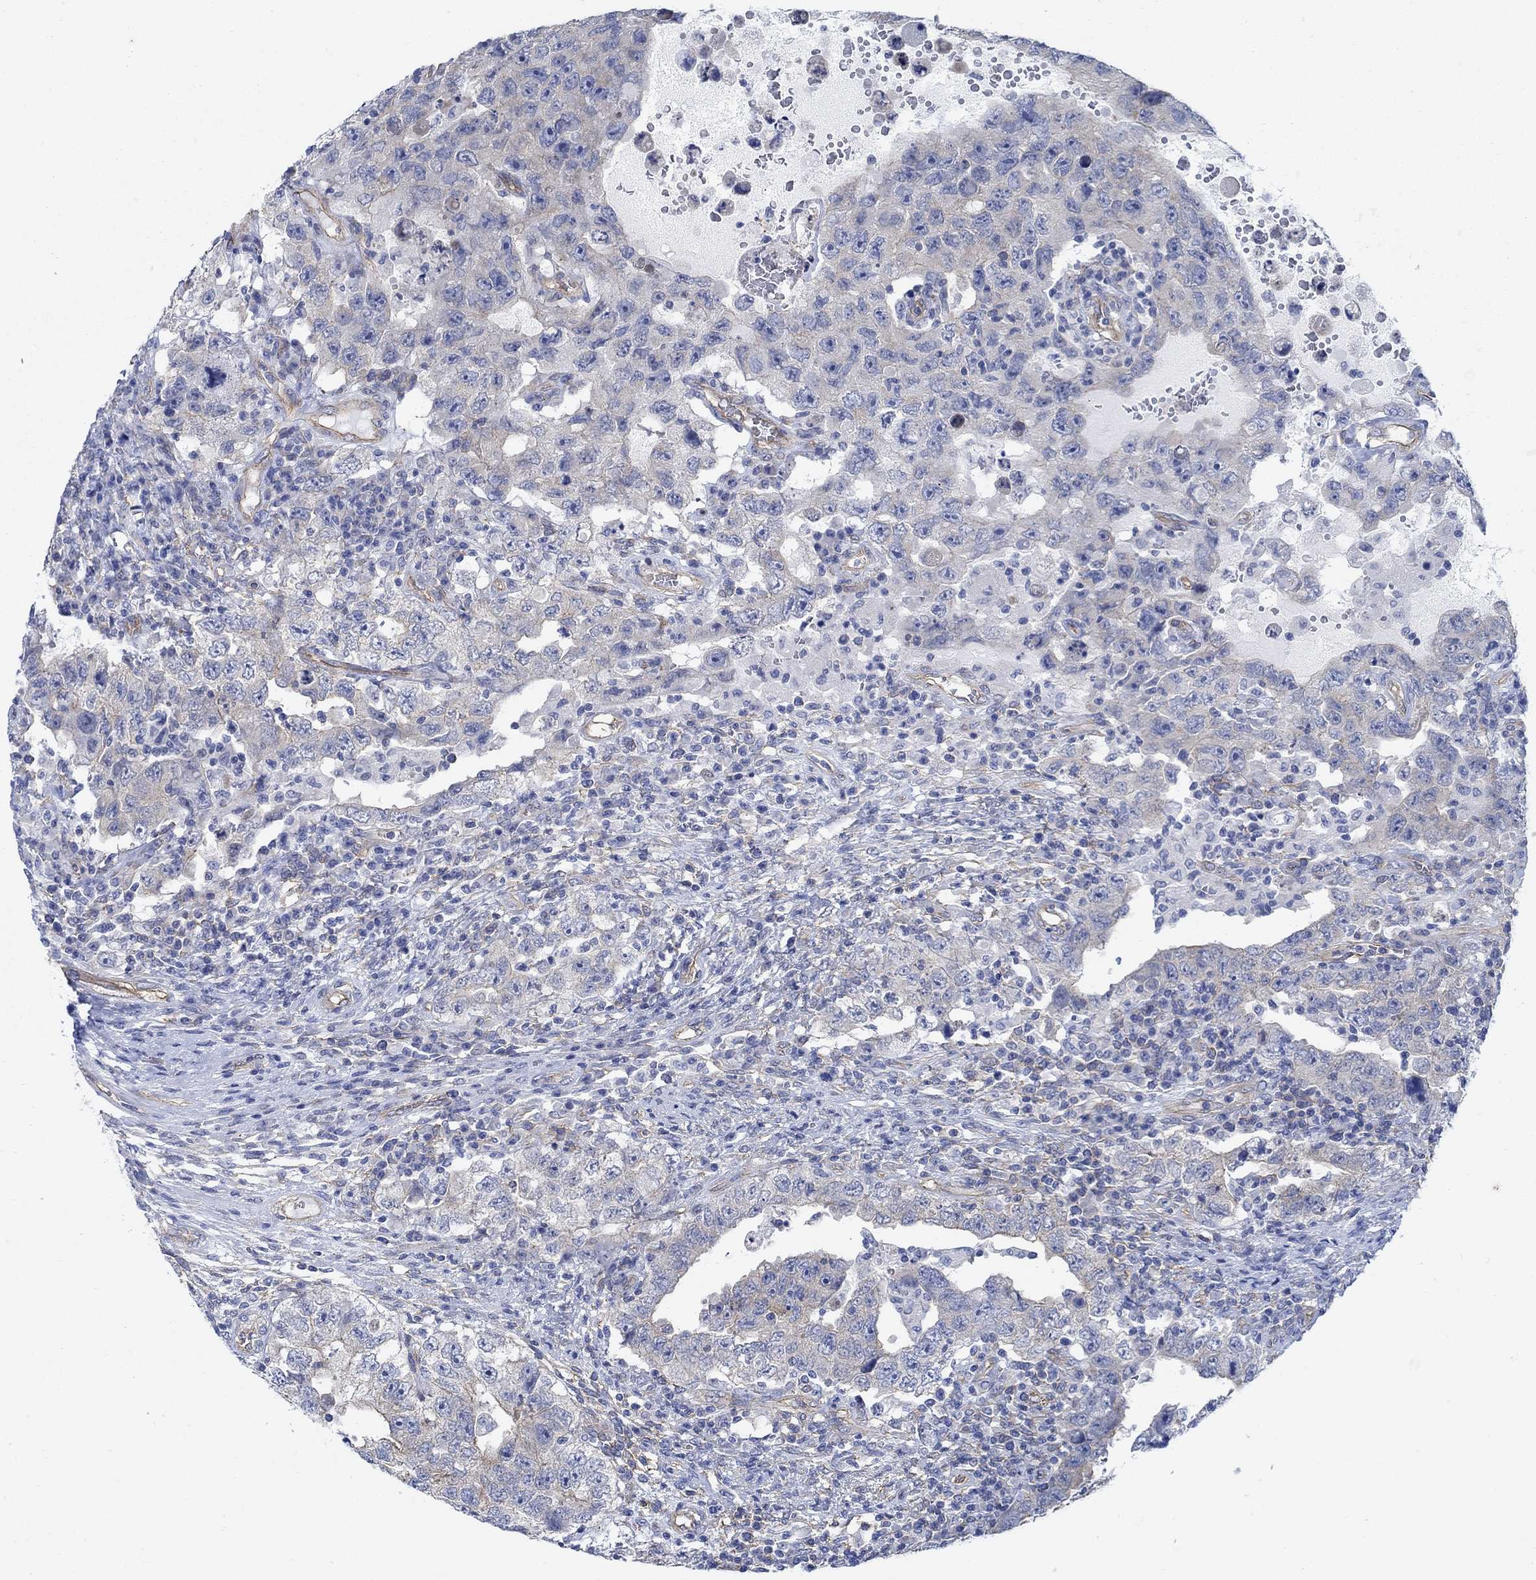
{"staining": {"intensity": "weak", "quantity": "<25%", "location": "cytoplasmic/membranous"}, "tissue": "testis cancer", "cell_type": "Tumor cells", "image_type": "cancer", "snomed": [{"axis": "morphology", "description": "Carcinoma, Embryonal, NOS"}, {"axis": "topography", "description": "Testis"}], "caption": "A histopathology image of testis cancer (embryonal carcinoma) stained for a protein reveals no brown staining in tumor cells. (DAB (3,3'-diaminobenzidine) immunohistochemistry (IHC), high magnification).", "gene": "TMEM198", "patient": {"sex": "male", "age": 26}}